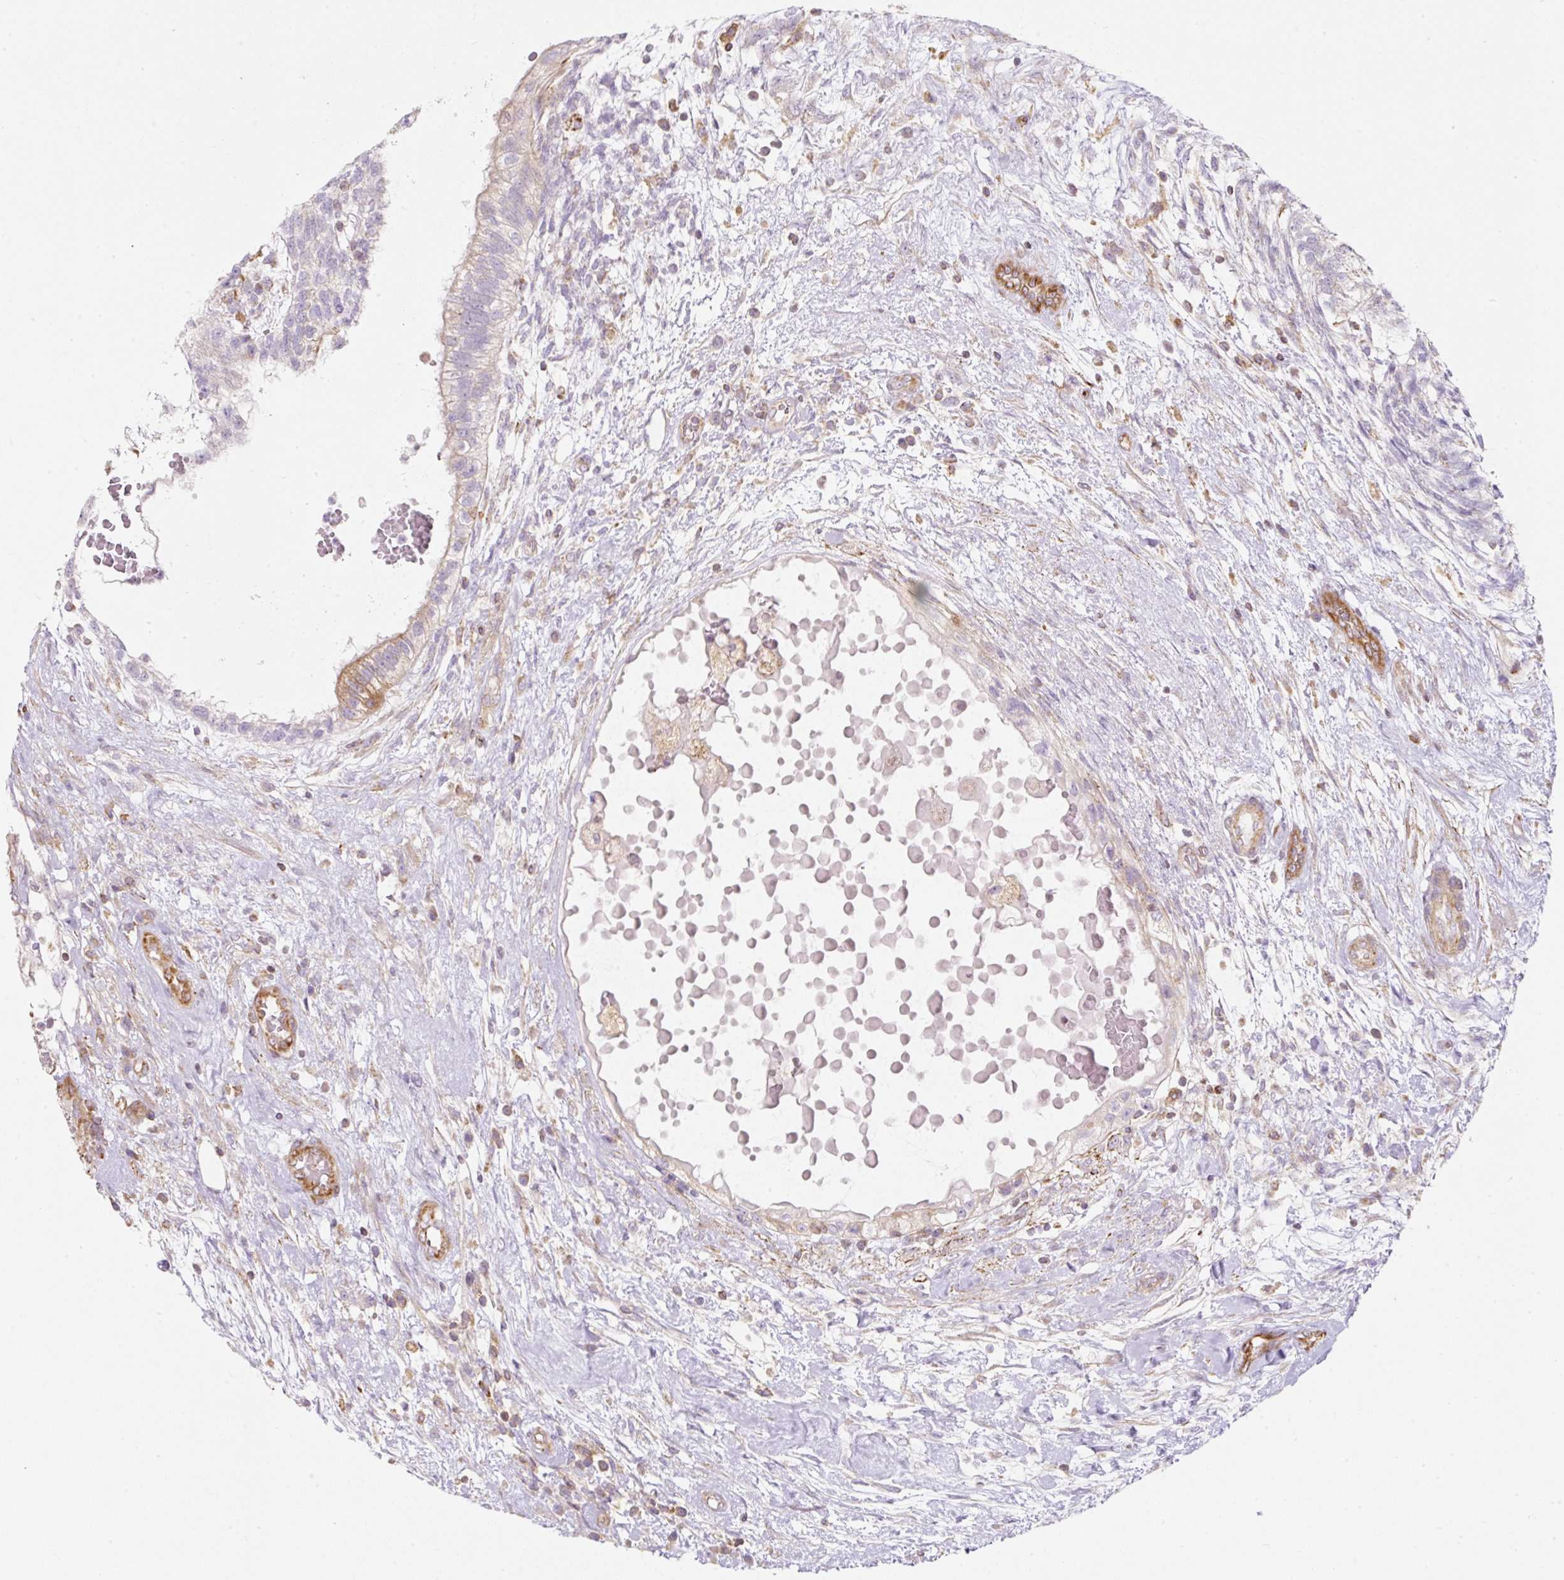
{"staining": {"intensity": "moderate", "quantity": "<25%", "location": "cytoplasmic/membranous"}, "tissue": "testis cancer", "cell_type": "Tumor cells", "image_type": "cancer", "snomed": [{"axis": "morphology", "description": "Normal tissue, NOS"}, {"axis": "morphology", "description": "Carcinoma, Embryonal, NOS"}, {"axis": "topography", "description": "Testis"}], "caption": "Human testis embryonal carcinoma stained for a protein (brown) exhibits moderate cytoplasmic/membranous positive staining in about <25% of tumor cells.", "gene": "ERAP2", "patient": {"sex": "male", "age": 32}}